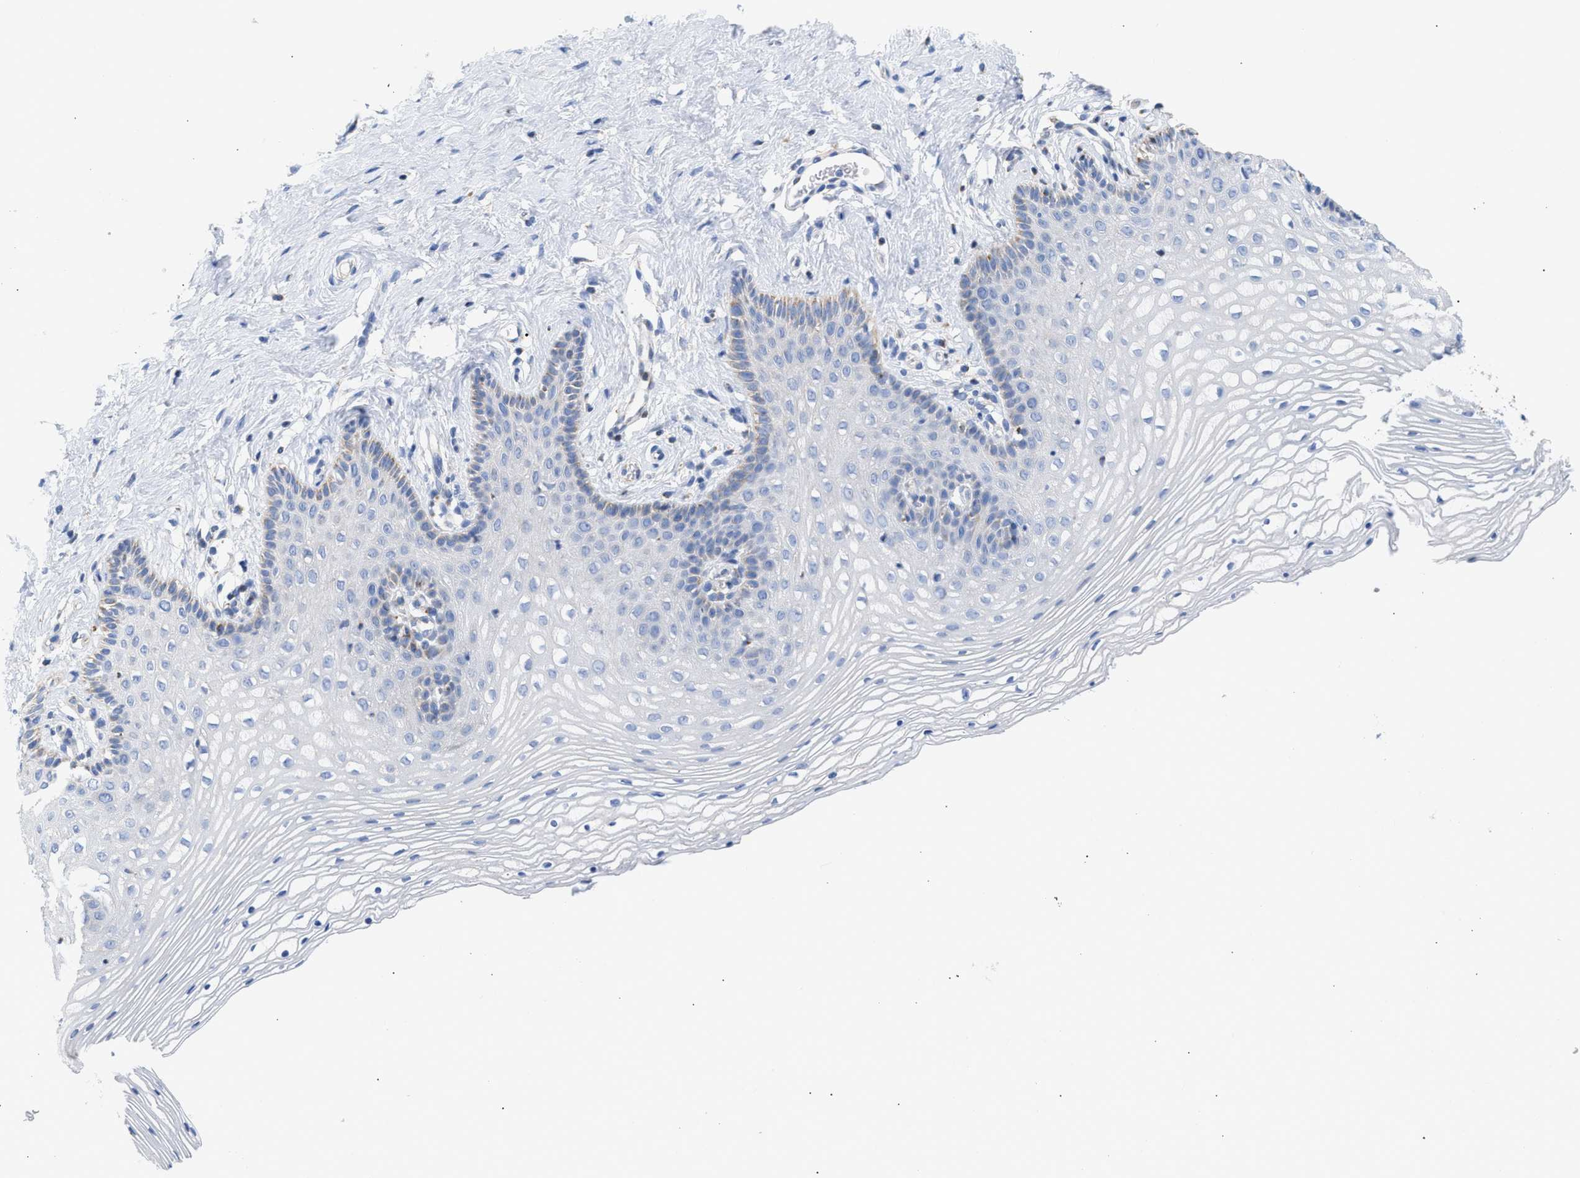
{"staining": {"intensity": "moderate", "quantity": "<25%", "location": "cytoplasmic/membranous"}, "tissue": "vagina", "cell_type": "Squamous epithelial cells", "image_type": "normal", "snomed": [{"axis": "morphology", "description": "Normal tissue, NOS"}, {"axis": "topography", "description": "Vagina"}], "caption": "A photomicrograph showing moderate cytoplasmic/membranous staining in approximately <25% of squamous epithelial cells in unremarkable vagina, as visualized by brown immunohistochemical staining.", "gene": "ACOT13", "patient": {"sex": "female", "age": 32}}